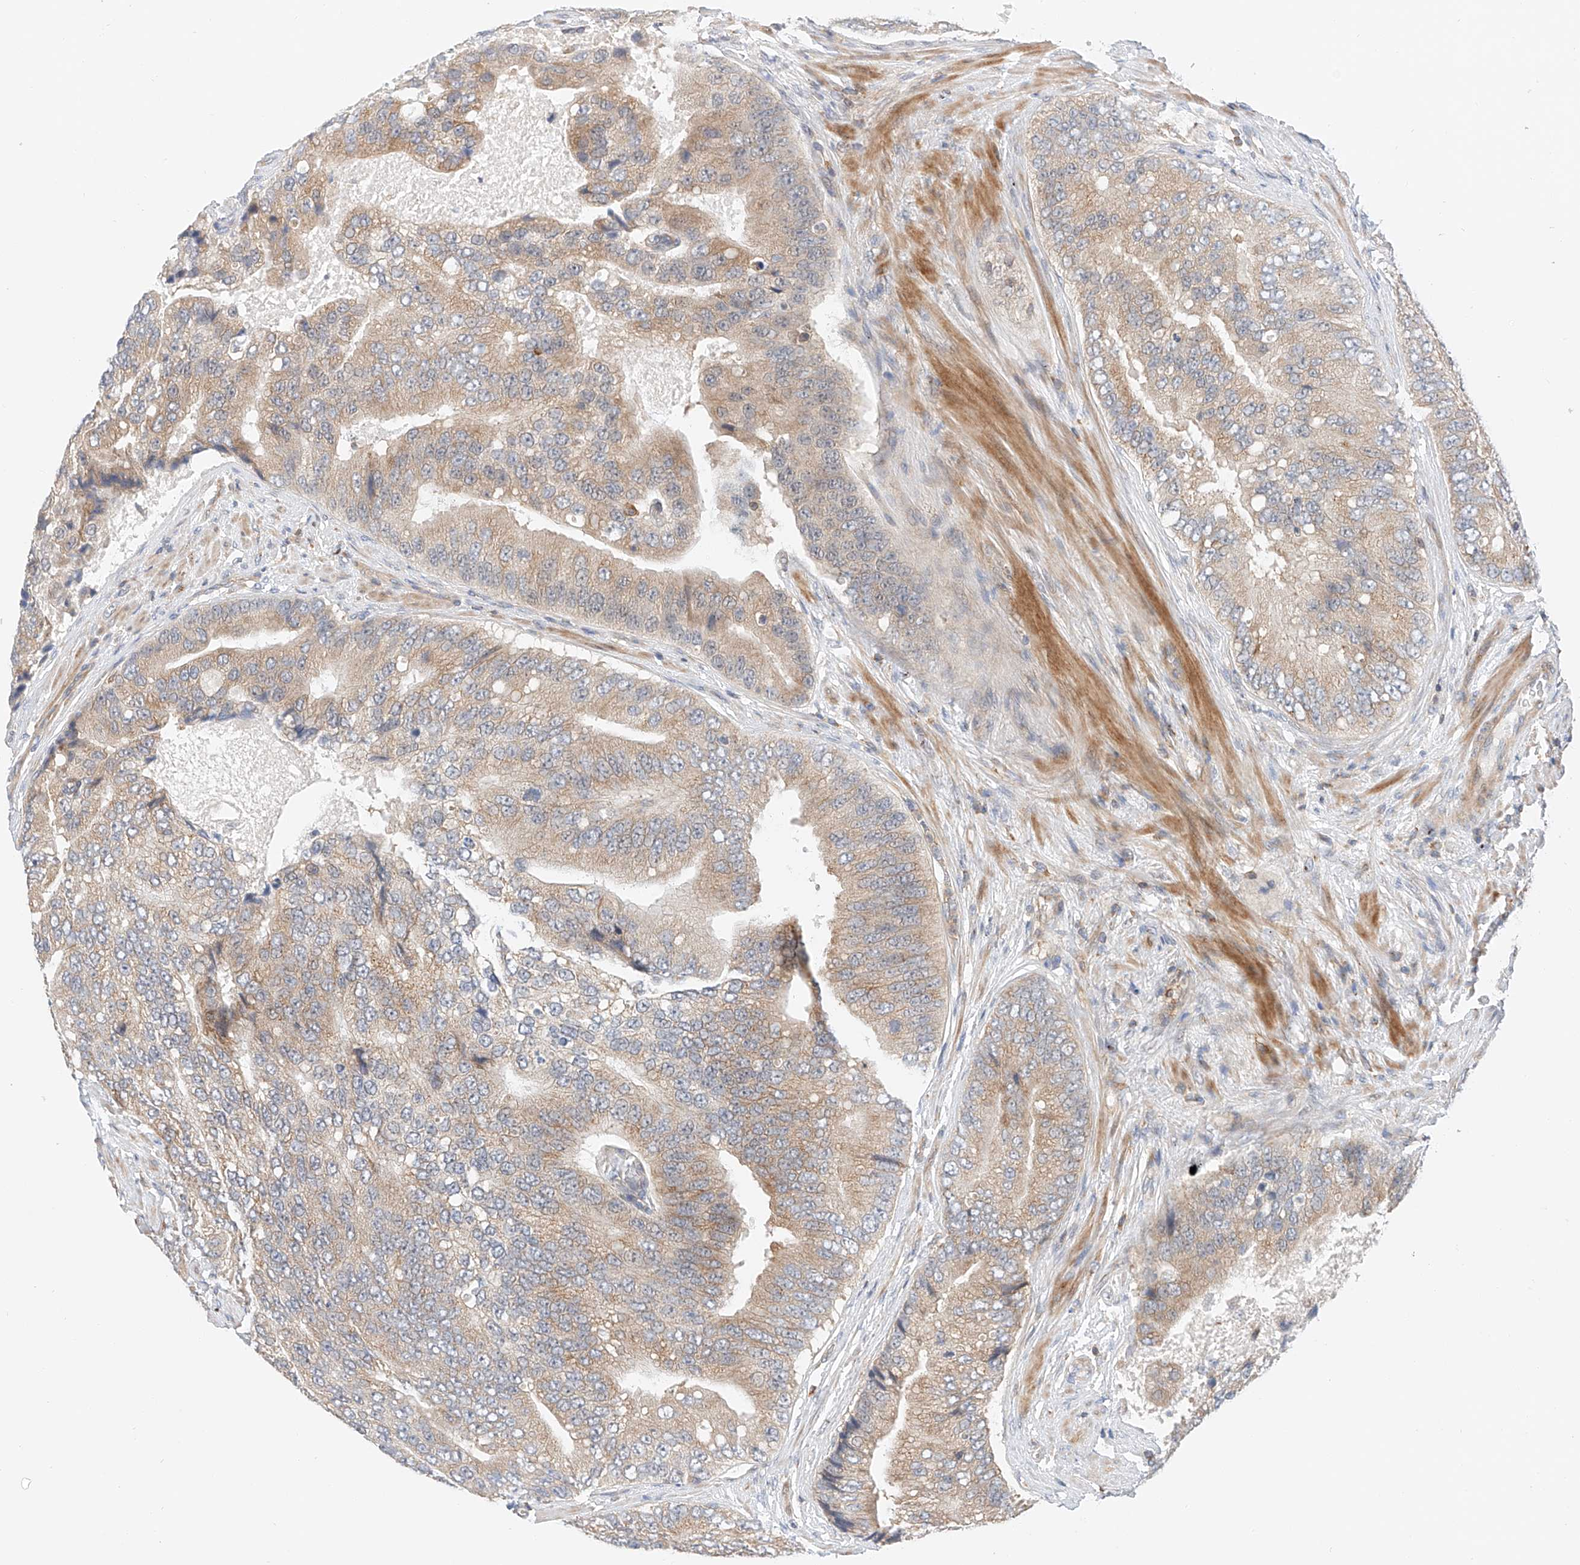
{"staining": {"intensity": "weak", "quantity": "25%-75%", "location": "cytoplasmic/membranous"}, "tissue": "prostate cancer", "cell_type": "Tumor cells", "image_type": "cancer", "snomed": [{"axis": "morphology", "description": "Adenocarcinoma, High grade"}, {"axis": "topography", "description": "Prostate"}], "caption": "Immunohistochemical staining of human adenocarcinoma (high-grade) (prostate) reveals low levels of weak cytoplasmic/membranous protein staining in approximately 25%-75% of tumor cells.", "gene": "MFN2", "patient": {"sex": "male", "age": 70}}